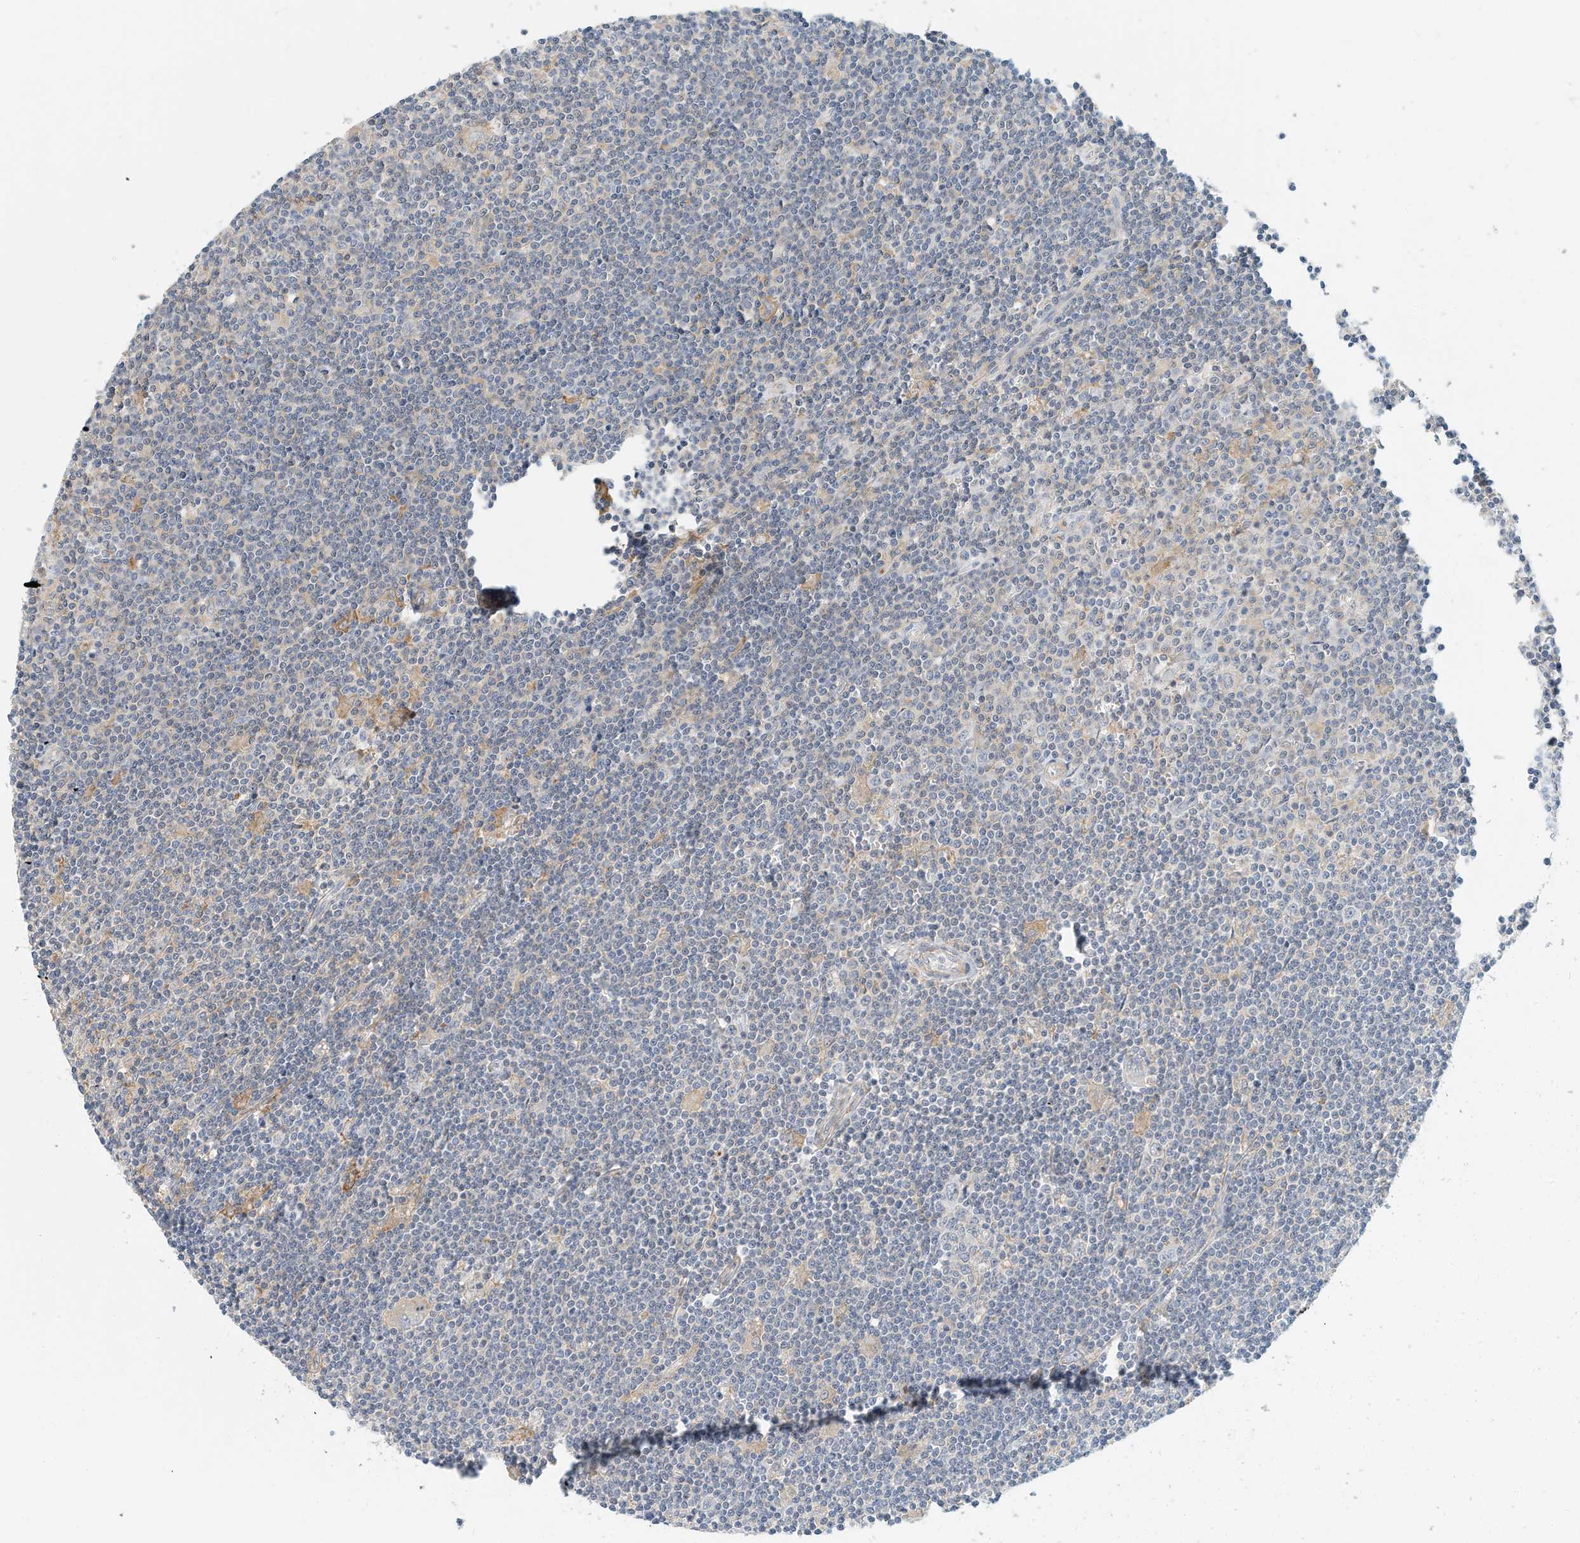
{"staining": {"intensity": "negative", "quantity": "none", "location": "none"}, "tissue": "lymphoma", "cell_type": "Tumor cells", "image_type": "cancer", "snomed": [{"axis": "morphology", "description": "Malignant lymphoma, non-Hodgkin's type, Low grade"}, {"axis": "topography", "description": "Spleen"}], "caption": "Immunohistochemical staining of lymphoma displays no significant positivity in tumor cells. The staining is performed using DAB (3,3'-diaminobenzidine) brown chromogen with nuclei counter-stained in using hematoxylin.", "gene": "MICAL1", "patient": {"sex": "male", "age": 76}}